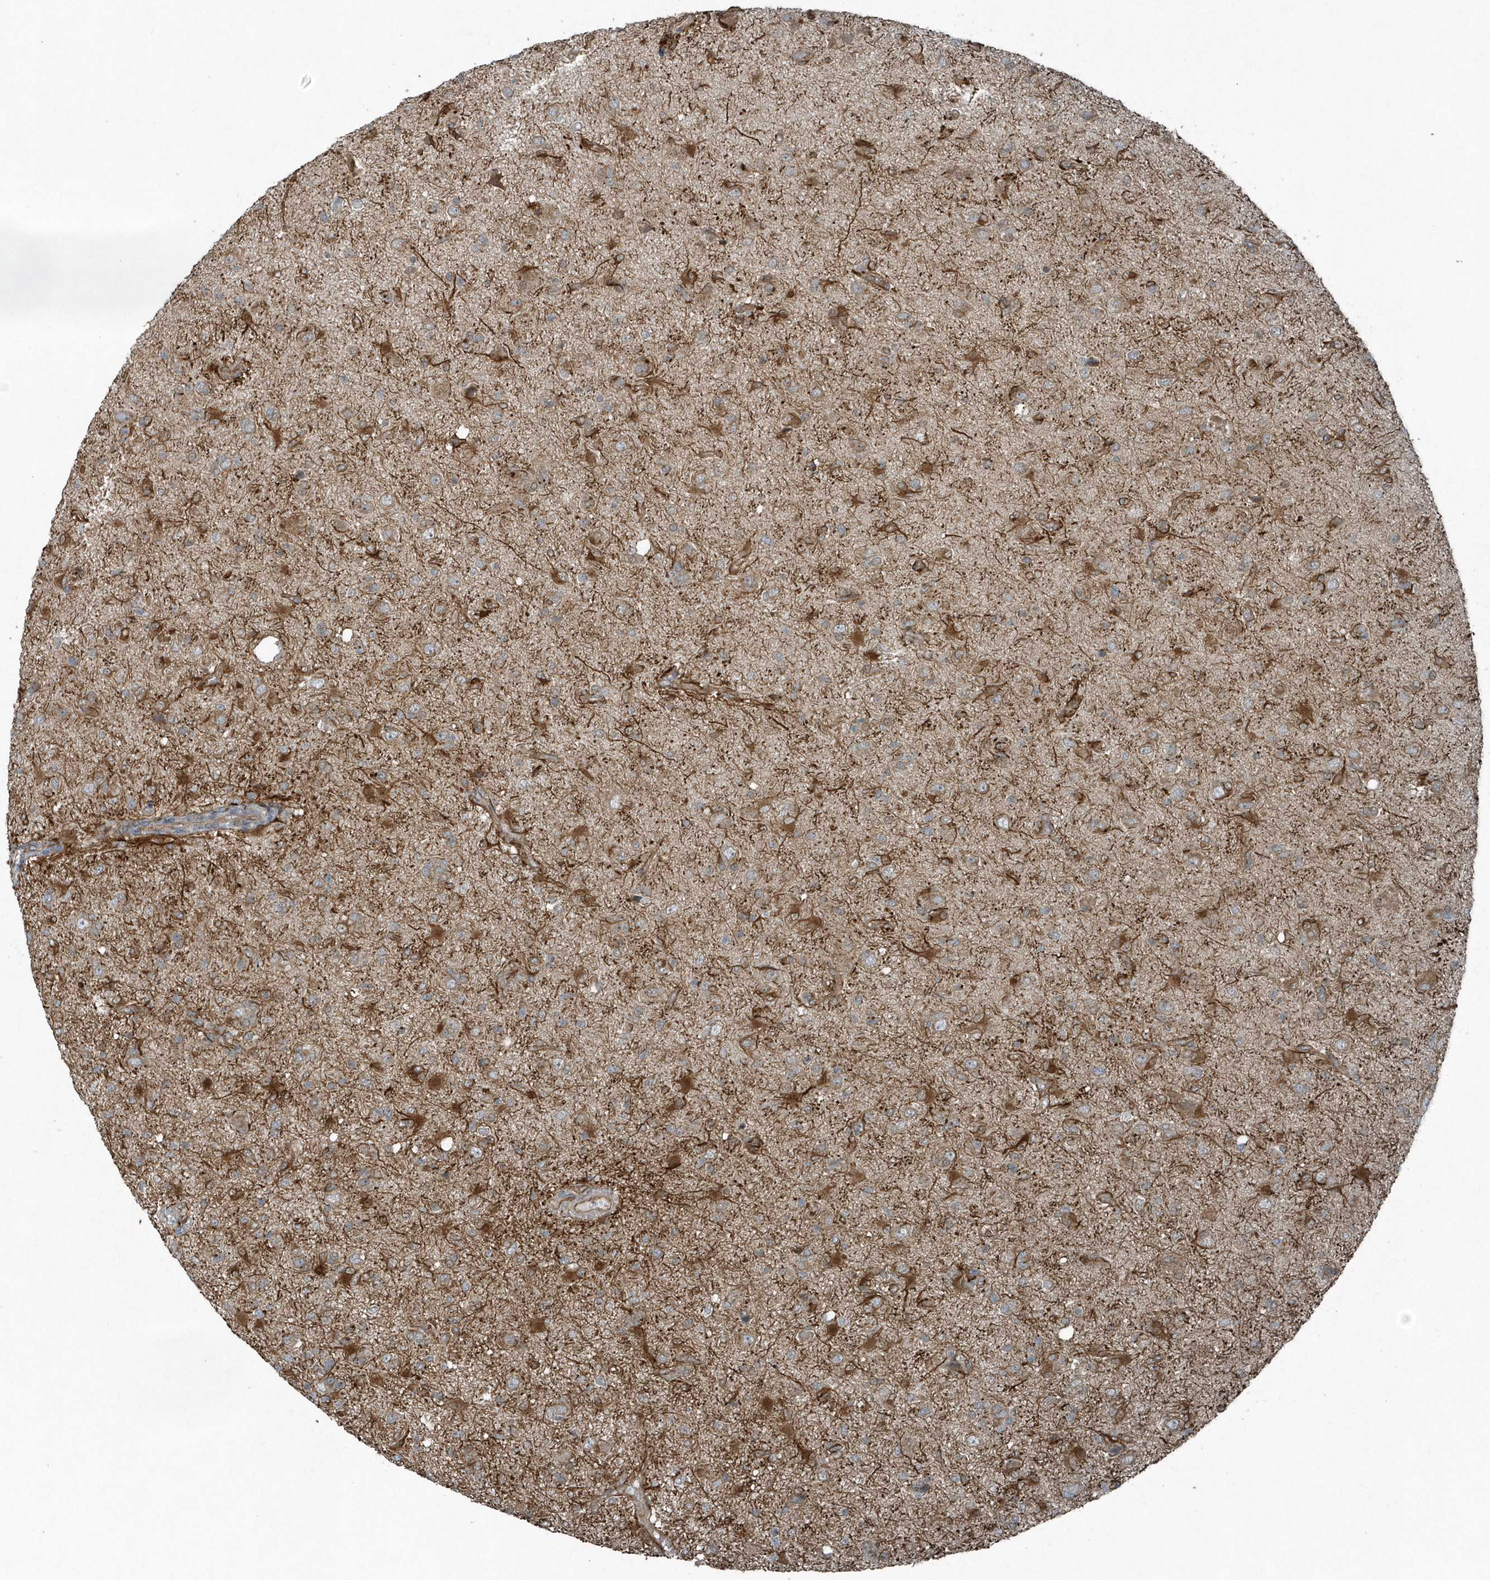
{"staining": {"intensity": "moderate", "quantity": "<25%", "location": "cytoplasmic/membranous"}, "tissue": "glioma", "cell_type": "Tumor cells", "image_type": "cancer", "snomed": [{"axis": "morphology", "description": "Glioma, malignant, High grade"}, {"axis": "topography", "description": "Brain"}], "caption": "A brown stain shows moderate cytoplasmic/membranous positivity of a protein in glioma tumor cells. (Brightfield microscopy of DAB IHC at high magnification).", "gene": "GCC2", "patient": {"sex": "female", "age": 57}}